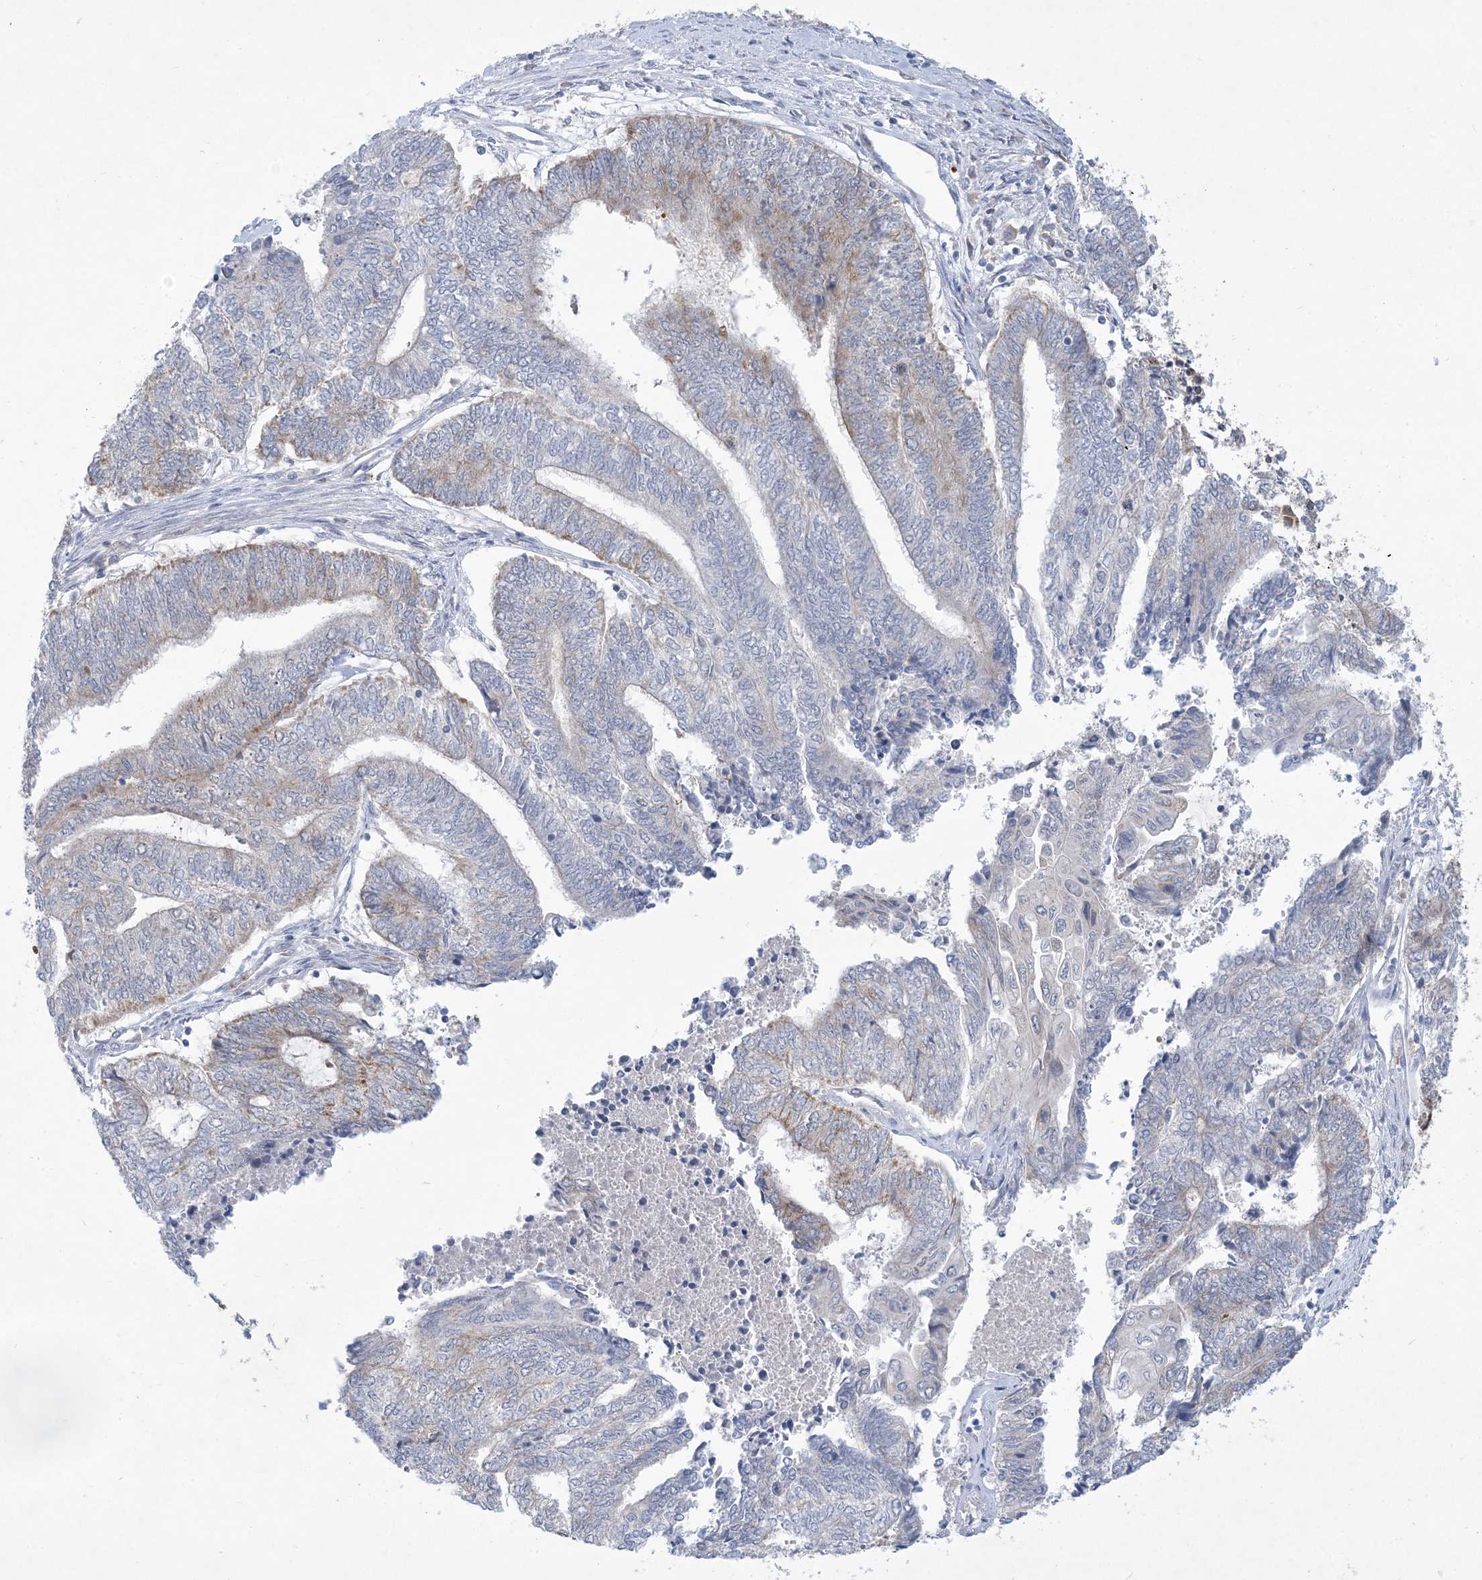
{"staining": {"intensity": "weak", "quantity": "<25%", "location": "cytoplasmic/membranous"}, "tissue": "endometrial cancer", "cell_type": "Tumor cells", "image_type": "cancer", "snomed": [{"axis": "morphology", "description": "Adenocarcinoma, NOS"}, {"axis": "topography", "description": "Uterus"}, {"axis": "topography", "description": "Endometrium"}], "caption": "IHC of human endometrial cancer (adenocarcinoma) demonstrates no staining in tumor cells.", "gene": "AOC1", "patient": {"sex": "female", "age": 70}}